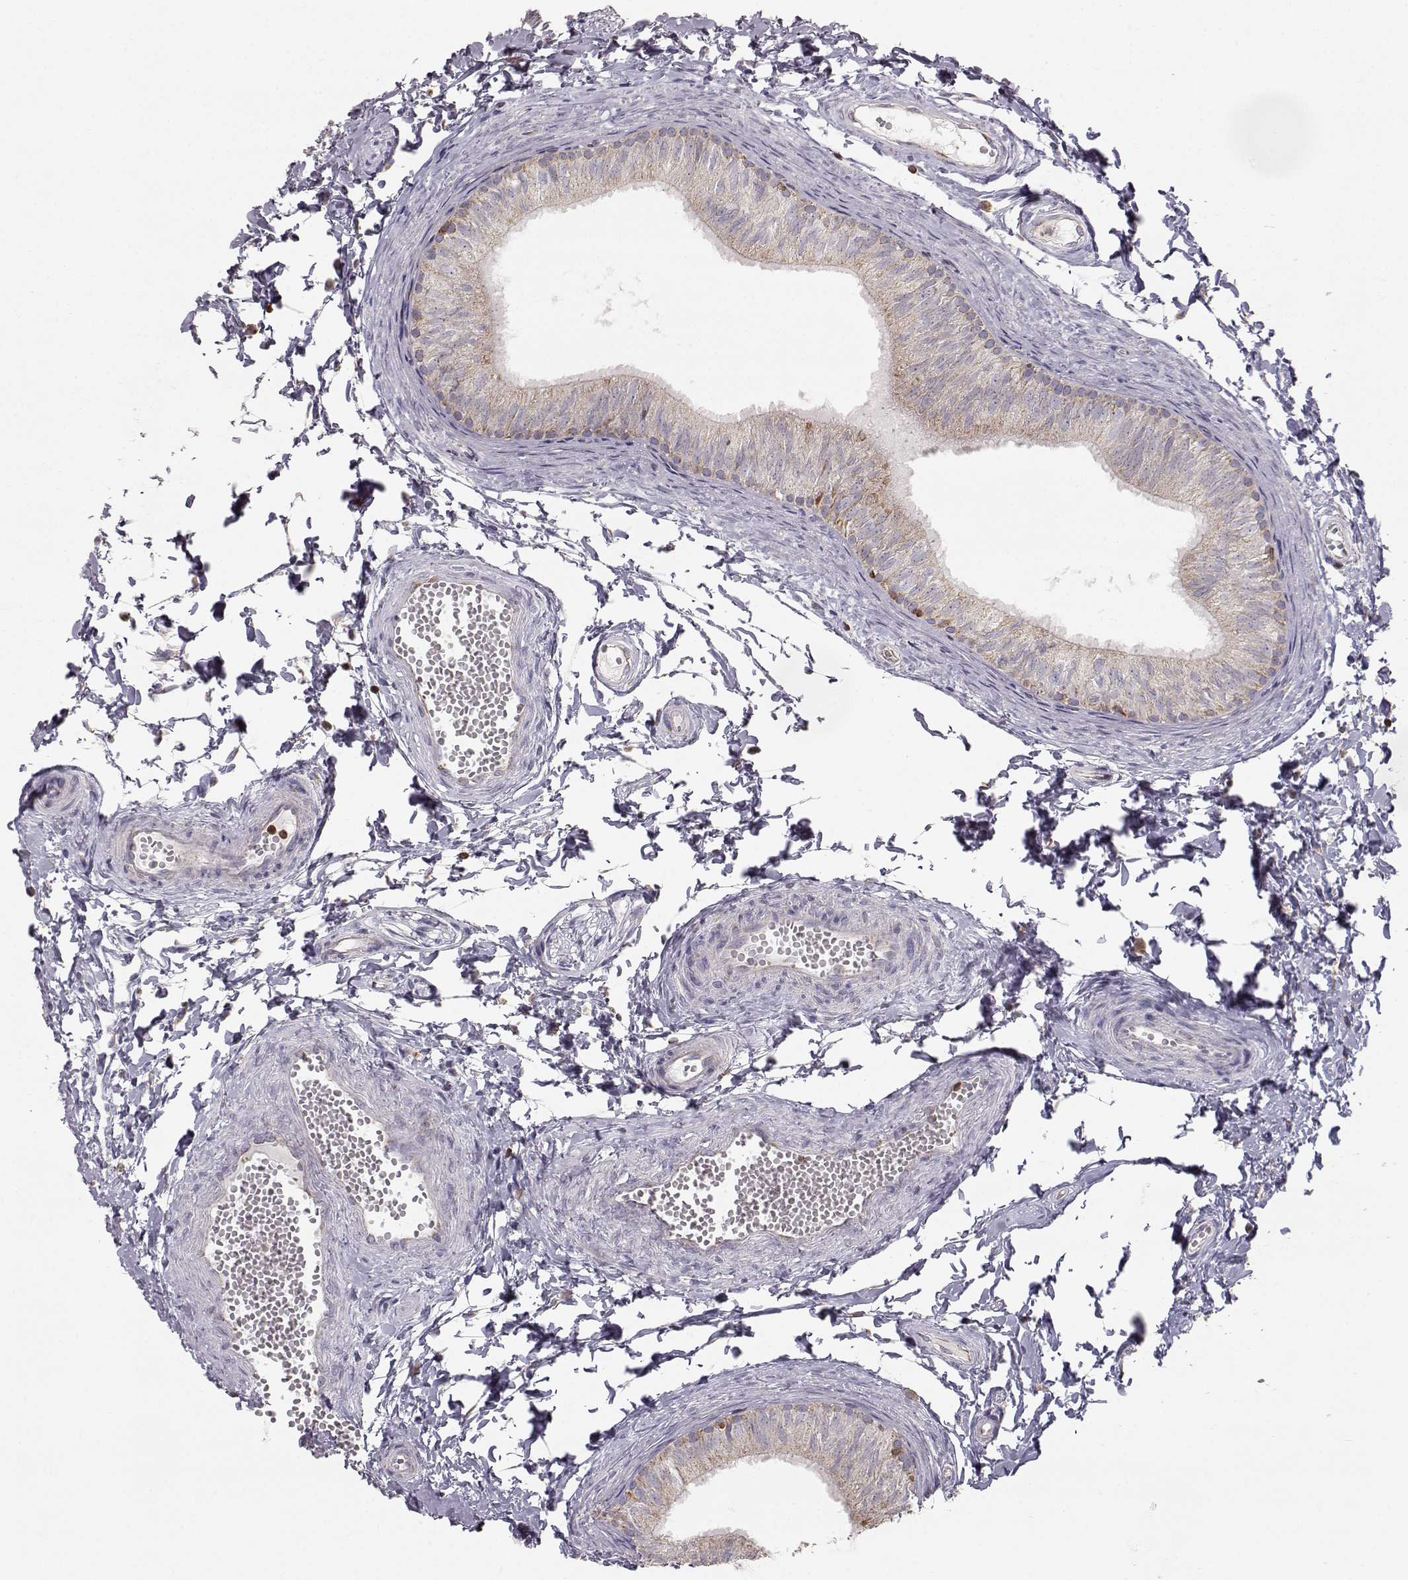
{"staining": {"intensity": "moderate", "quantity": "<25%", "location": "cytoplasmic/membranous"}, "tissue": "epididymis", "cell_type": "Glandular cells", "image_type": "normal", "snomed": [{"axis": "morphology", "description": "Normal tissue, NOS"}, {"axis": "topography", "description": "Epididymis"}], "caption": "This photomicrograph demonstrates immunohistochemistry (IHC) staining of normal epididymis, with low moderate cytoplasmic/membranous expression in approximately <25% of glandular cells.", "gene": "GRAP2", "patient": {"sex": "male", "age": 22}}